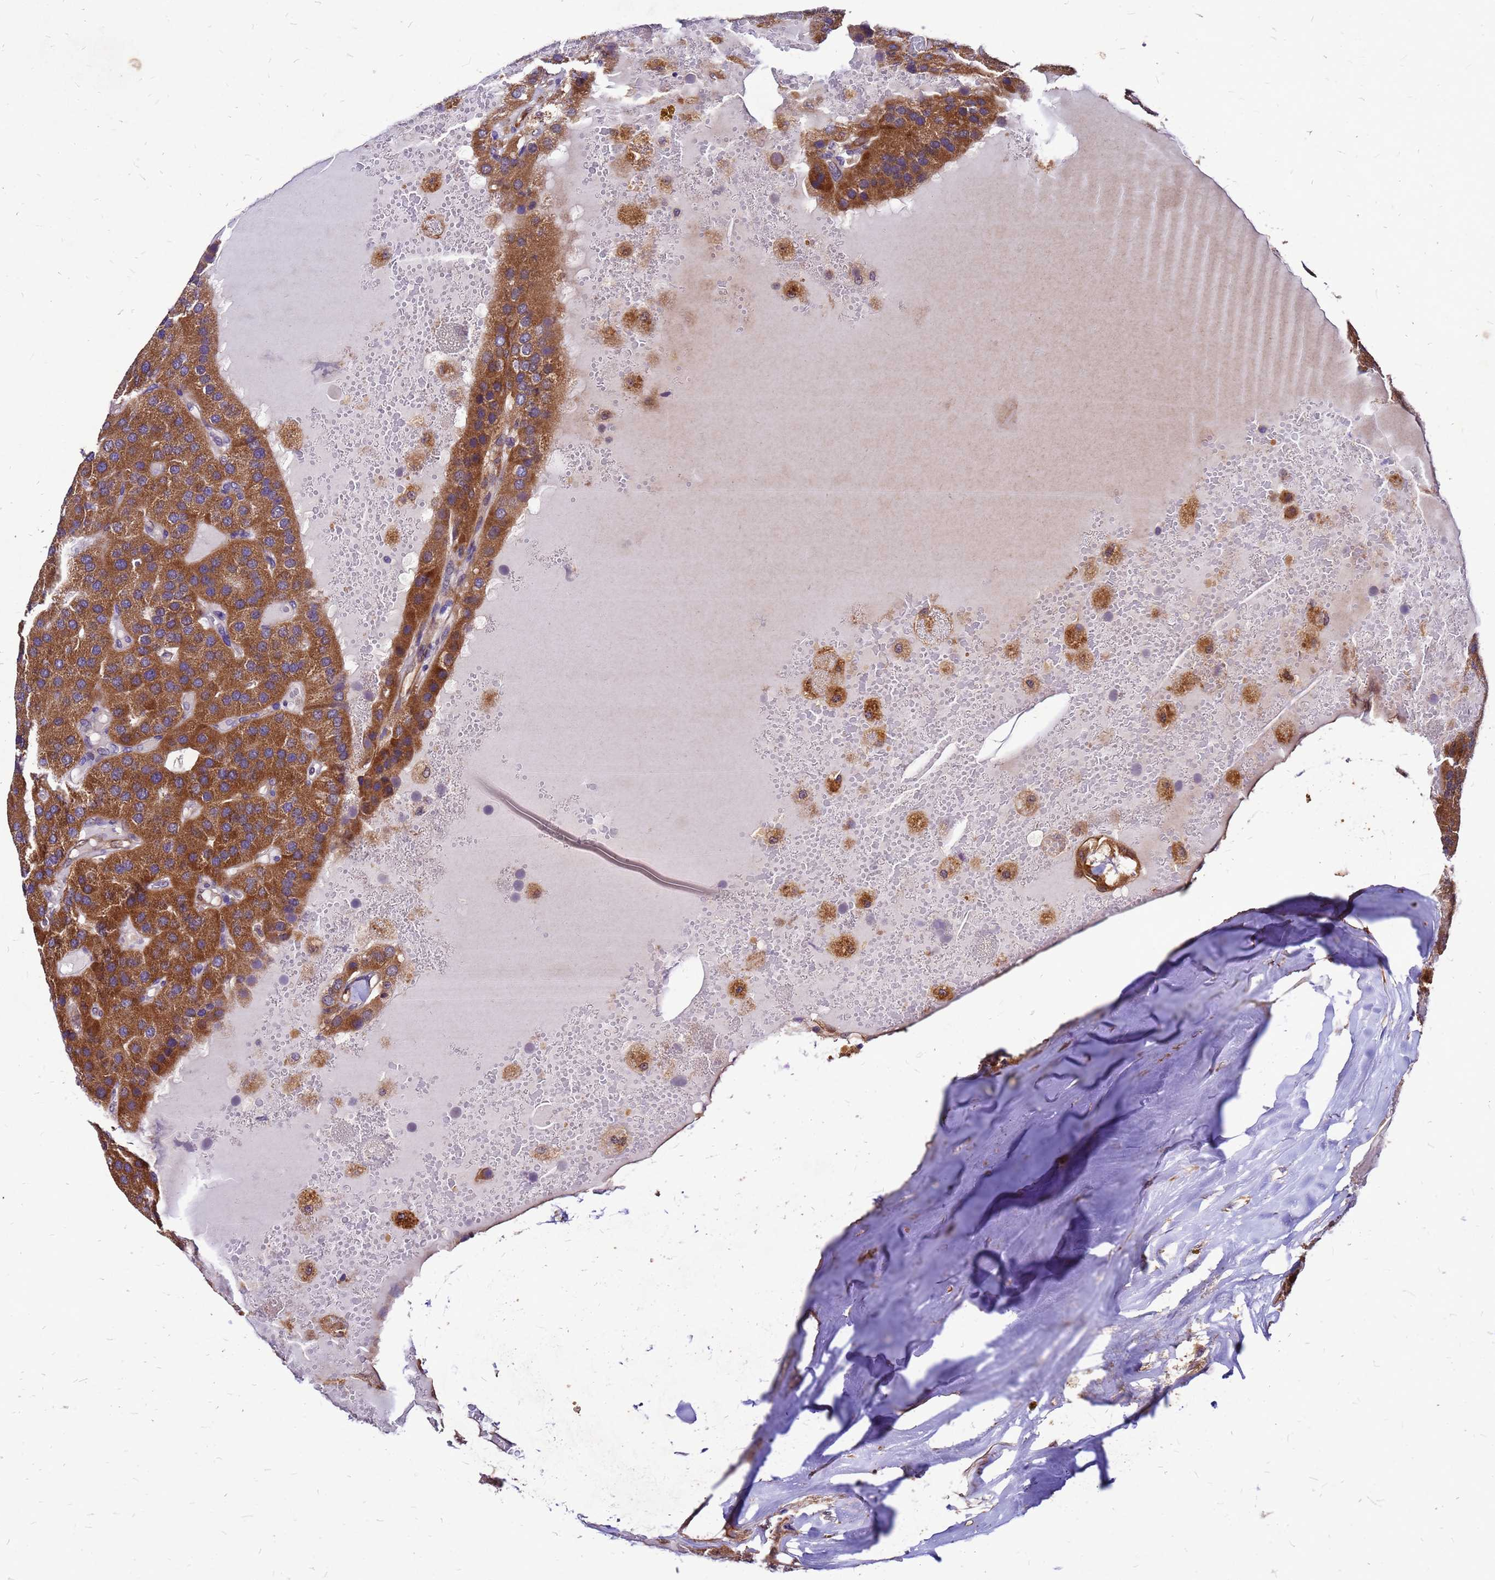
{"staining": {"intensity": "strong", "quantity": ">75%", "location": "cytoplasmic/membranous"}, "tissue": "parathyroid gland", "cell_type": "Glandular cells", "image_type": "normal", "snomed": [{"axis": "morphology", "description": "Normal tissue, NOS"}, {"axis": "morphology", "description": "Adenoma, NOS"}, {"axis": "topography", "description": "Parathyroid gland"}], "caption": "Strong cytoplasmic/membranous staining is identified in about >75% of glandular cells in benign parathyroid gland.", "gene": "DUSP23", "patient": {"sex": "female", "age": 86}}